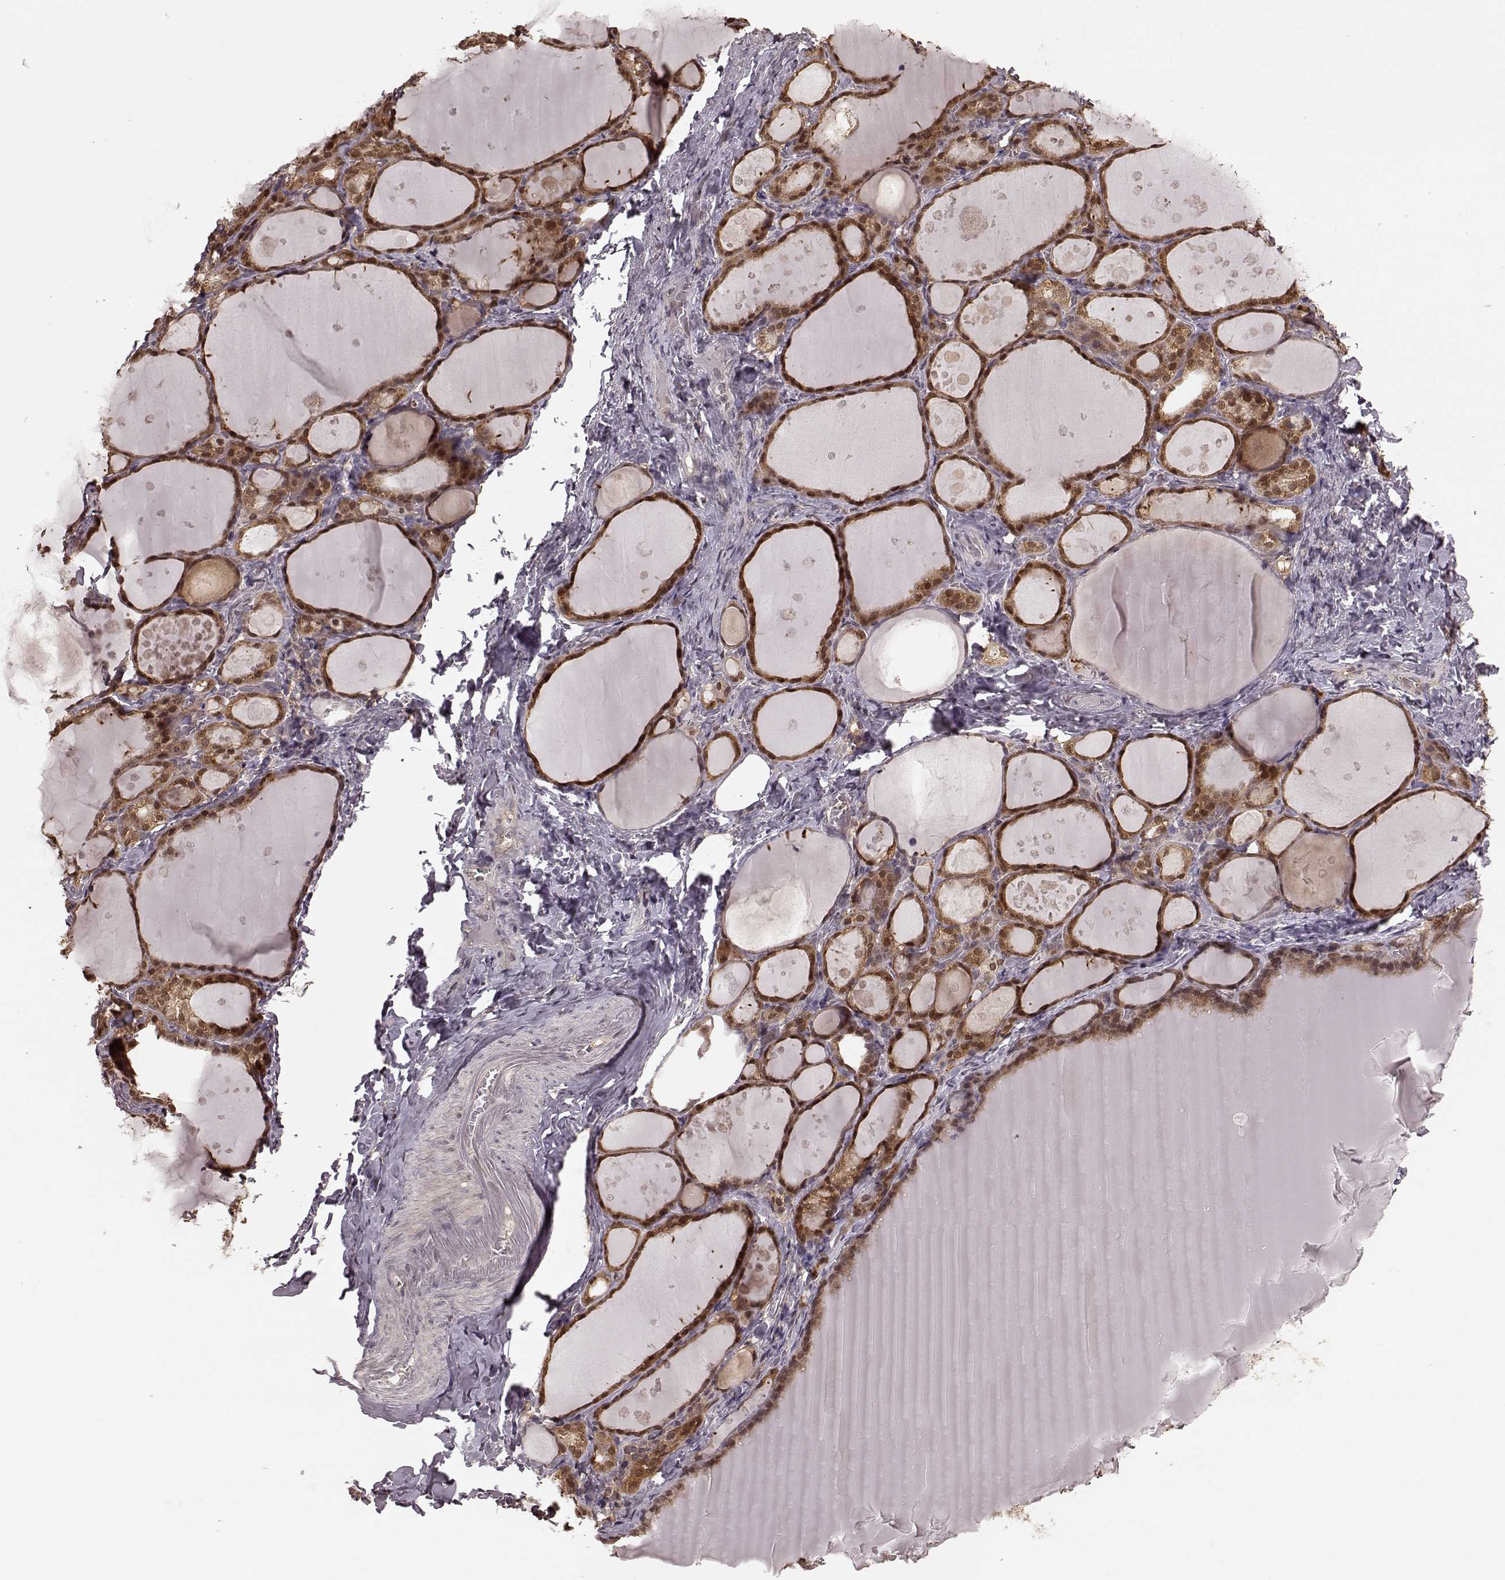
{"staining": {"intensity": "moderate", "quantity": ">75%", "location": "cytoplasmic/membranous,nuclear"}, "tissue": "thyroid gland", "cell_type": "Glandular cells", "image_type": "normal", "snomed": [{"axis": "morphology", "description": "Normal tissue, NOS"}, {"axis": "topography", "description": "Thyroid gland"}], "caption": "A medium amount of moderate cytoplasmic/membranous,nuclear staining is present in approximately >75% of glandular cells in normal thyroid gland.", "gene": "GSS", "patient": {"sex": "male", "age": 68}}